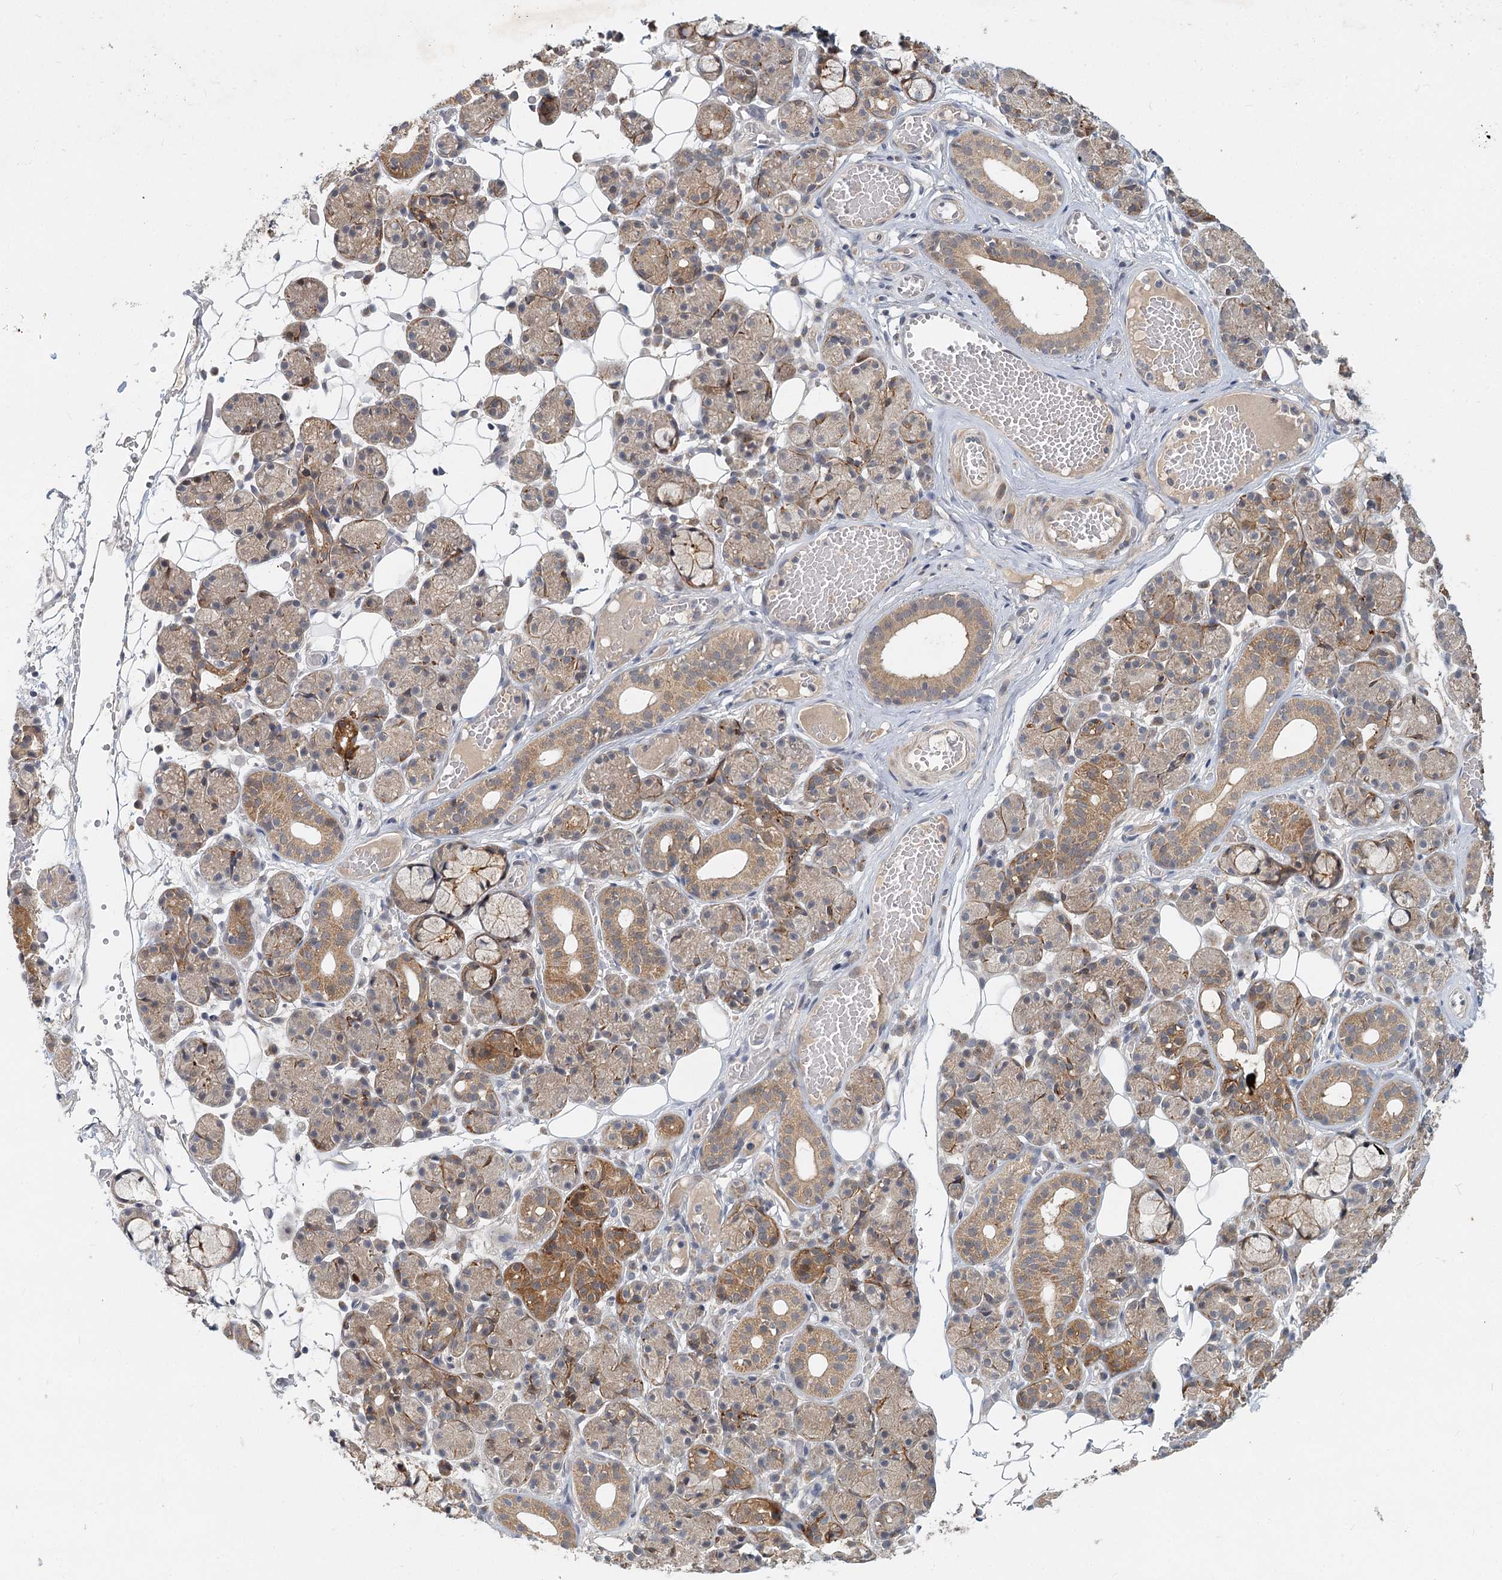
{"staining": {"intensity": "moderate", "quantity": "25%-75%", "location": "cytoplasmic/membranous"}, "tissue": "salivary gland", "cell_type": "Glandular cells", "image_type": "normal", "snomed": [{"axis": "morphology", "description": "Normal tissue, NOS"}, {"axis": "topography", "description": "Salivary gland"}], "caption": "Immunohistochemical staining of normal salivary gland exhibits 25%-75% levels of moderate cytoplasmic/membranous protein staining in approximately 25%-75% of glandular cells. (DAB IHC, brown staining for protein, blue staining for nuclei).", "gene": "AP3B1", "patient": {"sex": "male", "age": 63}}